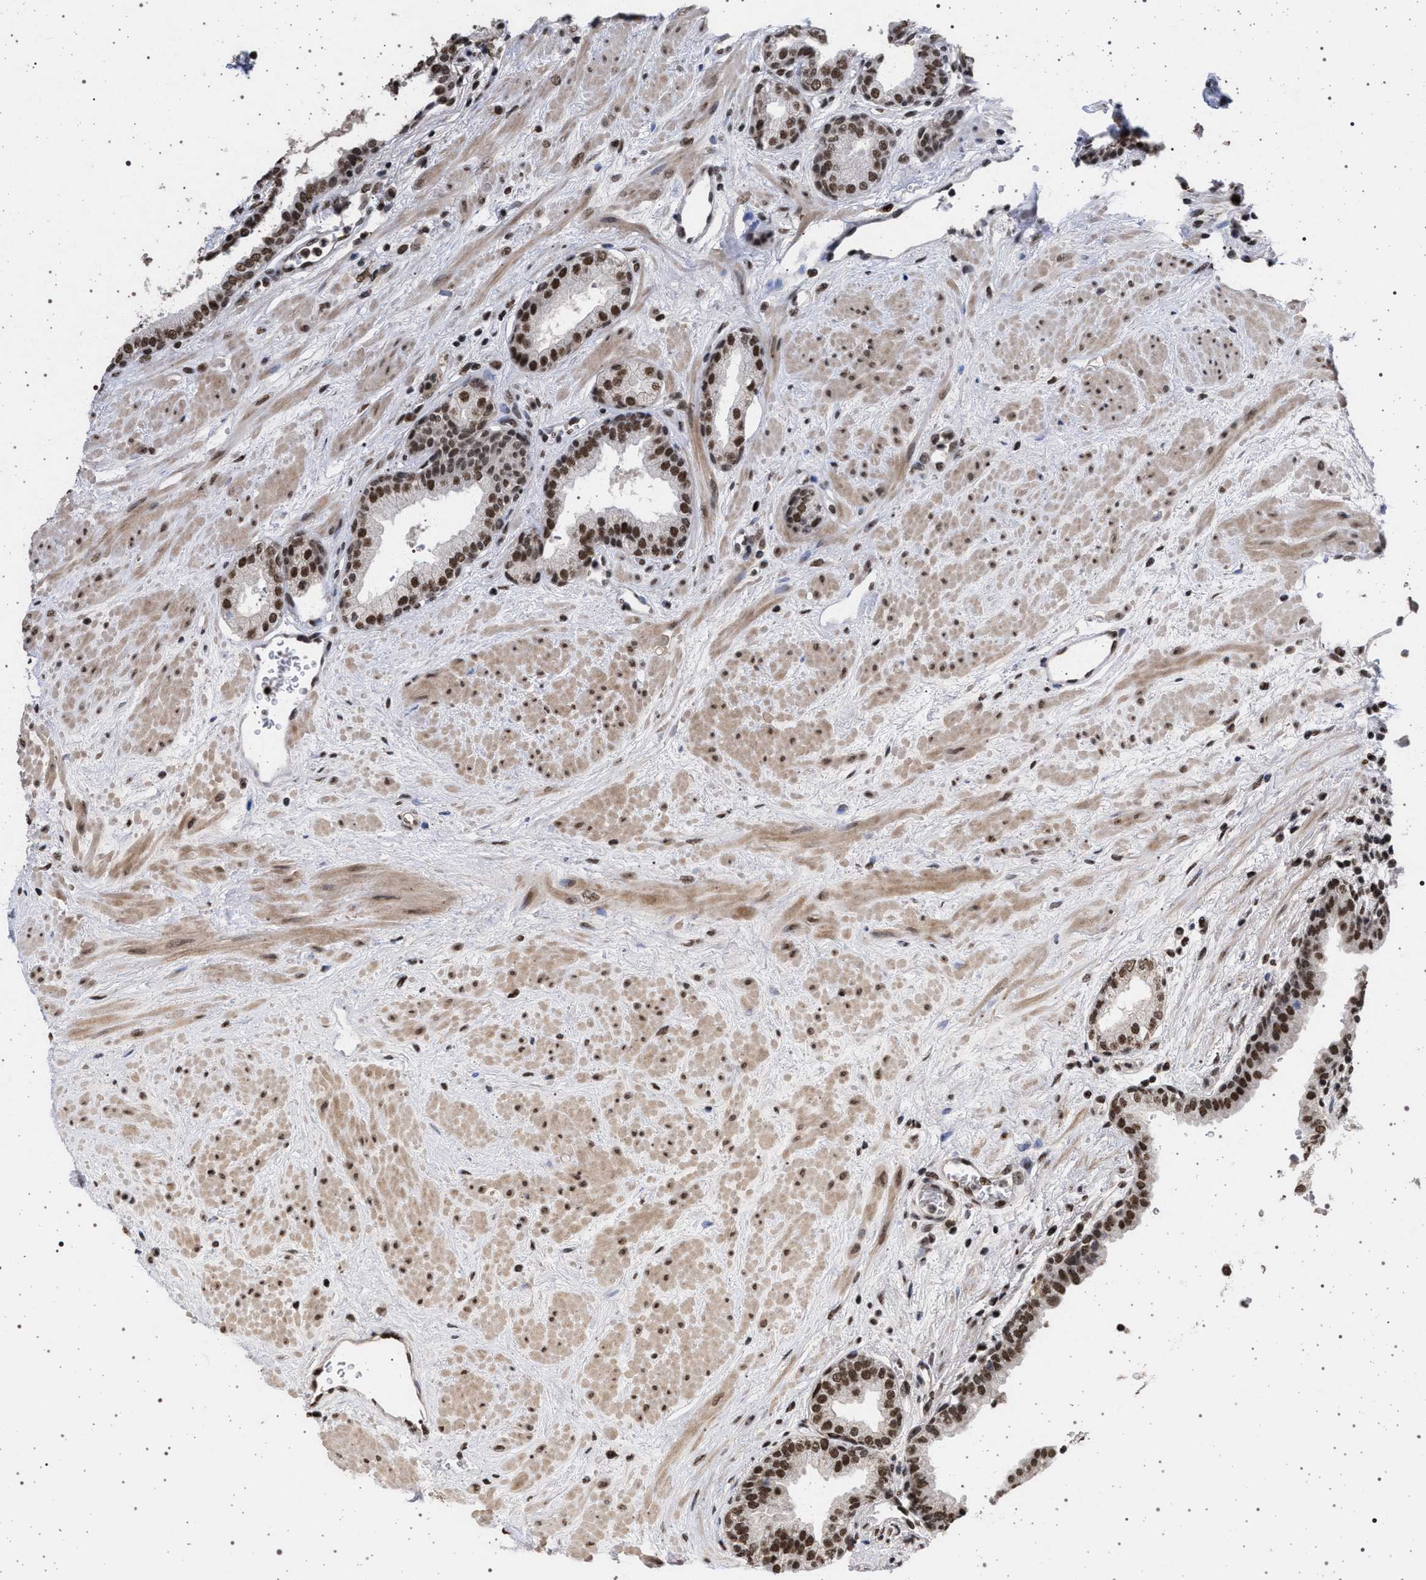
{"staining": {"intensity": "strong", "quantity": ">75%", "location": "nuclear"}, "tissue": "prostate", "cell_type": "Glandular cells", "image_type": "normal", "snomed": [{"axis": "morphology", "description": "Normal tissue, NOS"}, {"axis": "topography", "description": "Prostate"}], "caption": "Protein expression analysis of unremarkable prostate reveals strong nuclear positivity in approximately >75% of glandular cells.", "gene": "PHF12", "patient": {"sex": "male", "age": 51}}